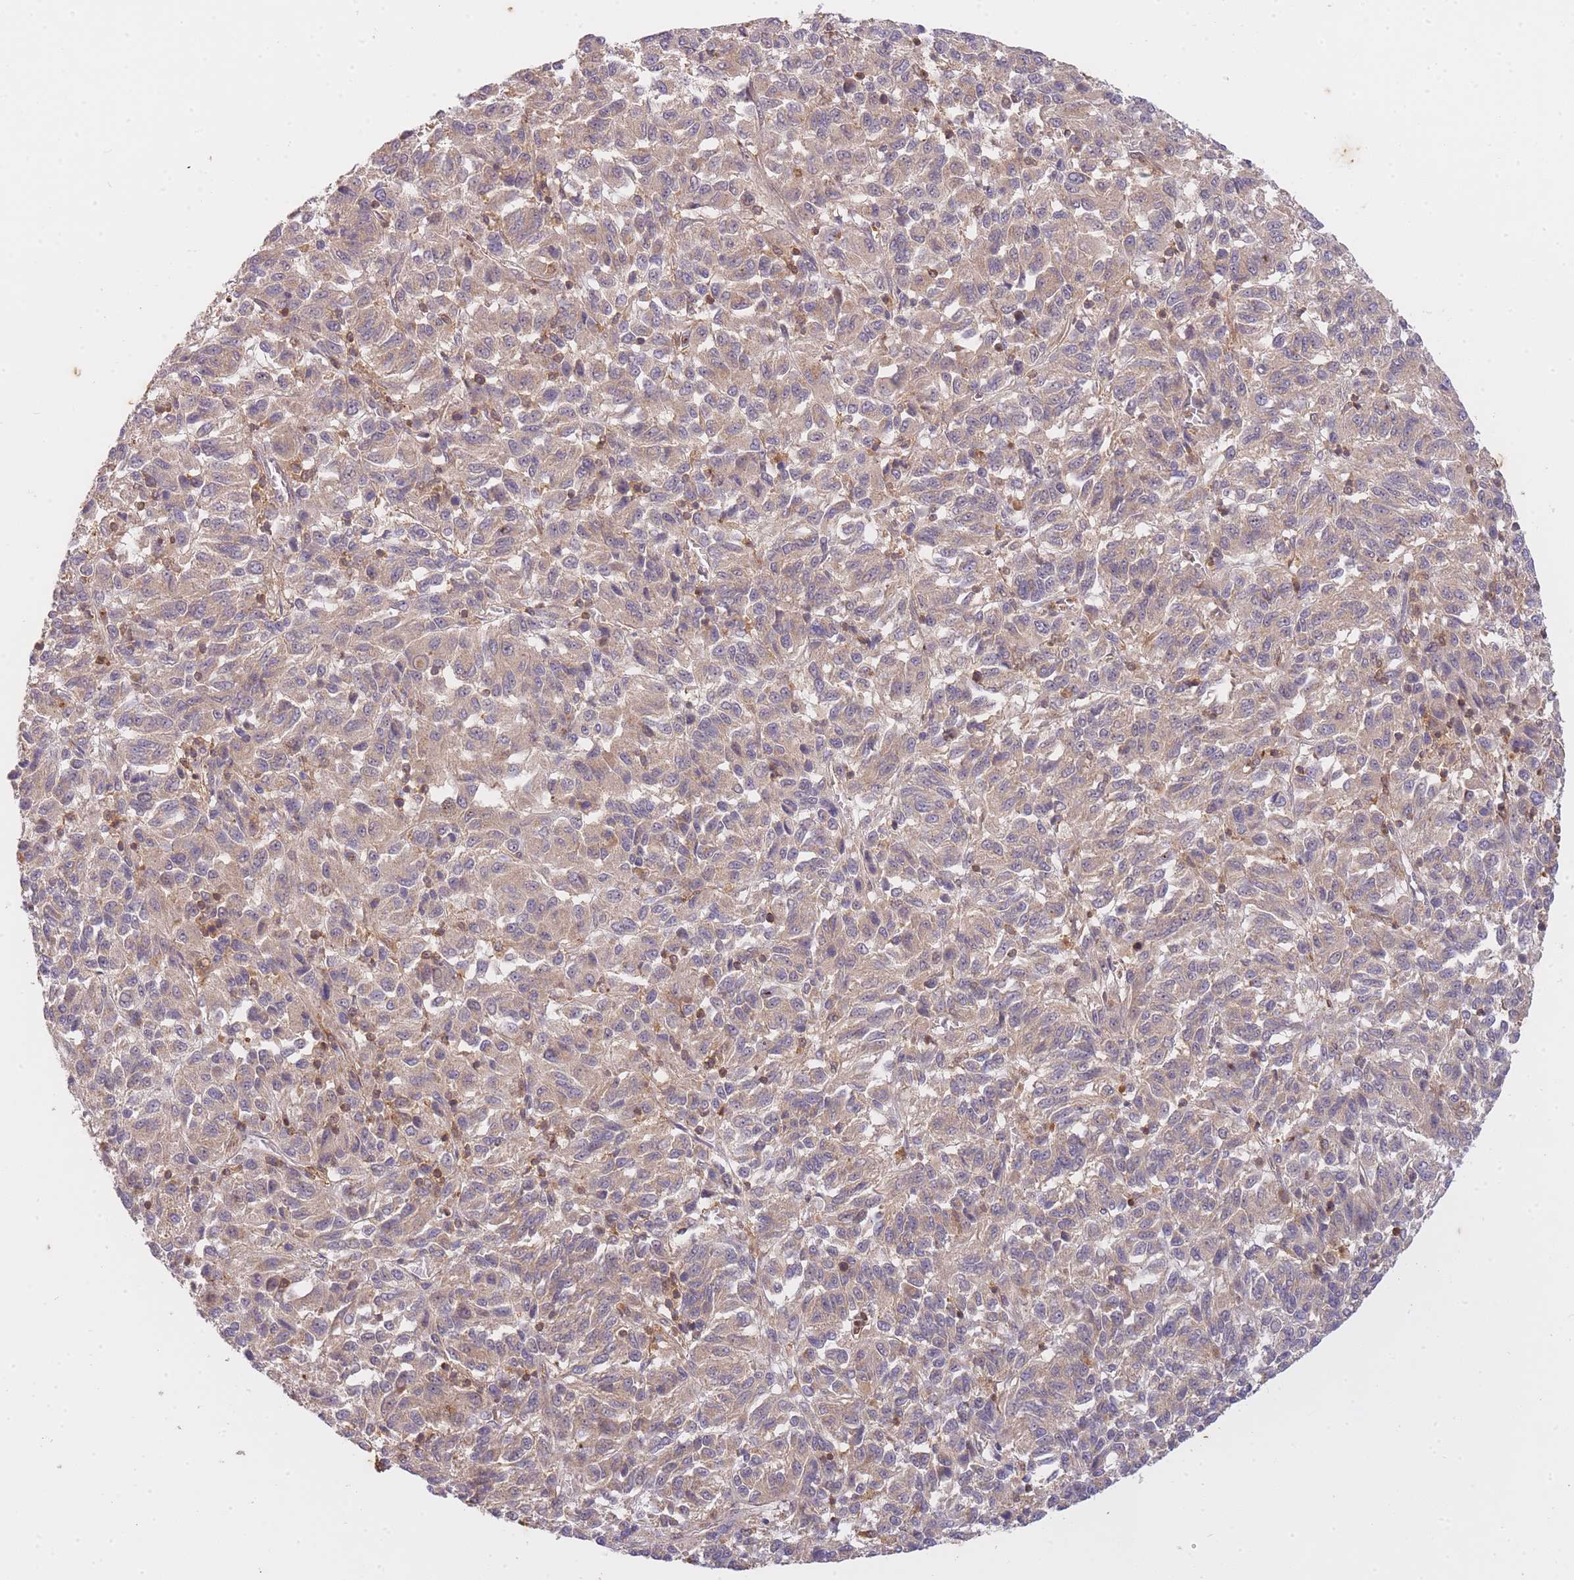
{"staining": {"intensity": "weak", "quantity": ">75%", "location": "cytoplasmic/membranous"}, "tissue": "melanoma", "cell_type": "Tumor cells", "image_type": "cancer", "snomed": [{"axis": "morphology", "description": "Malignant melanoma, Metastatic site"}, {"axis": "topography", "description": "Lung"}], "caption": "High-magnification brightfield microscopy of malignant melanoma (metastatic site) stained with DAB (3,3'-diaminobenzidine) (brown) and counterstained with hematoxylin (blue). tumor cells exhibit weak cytoplasmic/membranous staining is identified in about>75% of cells. (brown staining indicates protein expression, while blue staining denotes nuclei).", "gene": "ST8SIA4", "patient": {"sex": "male", "age": 64}}